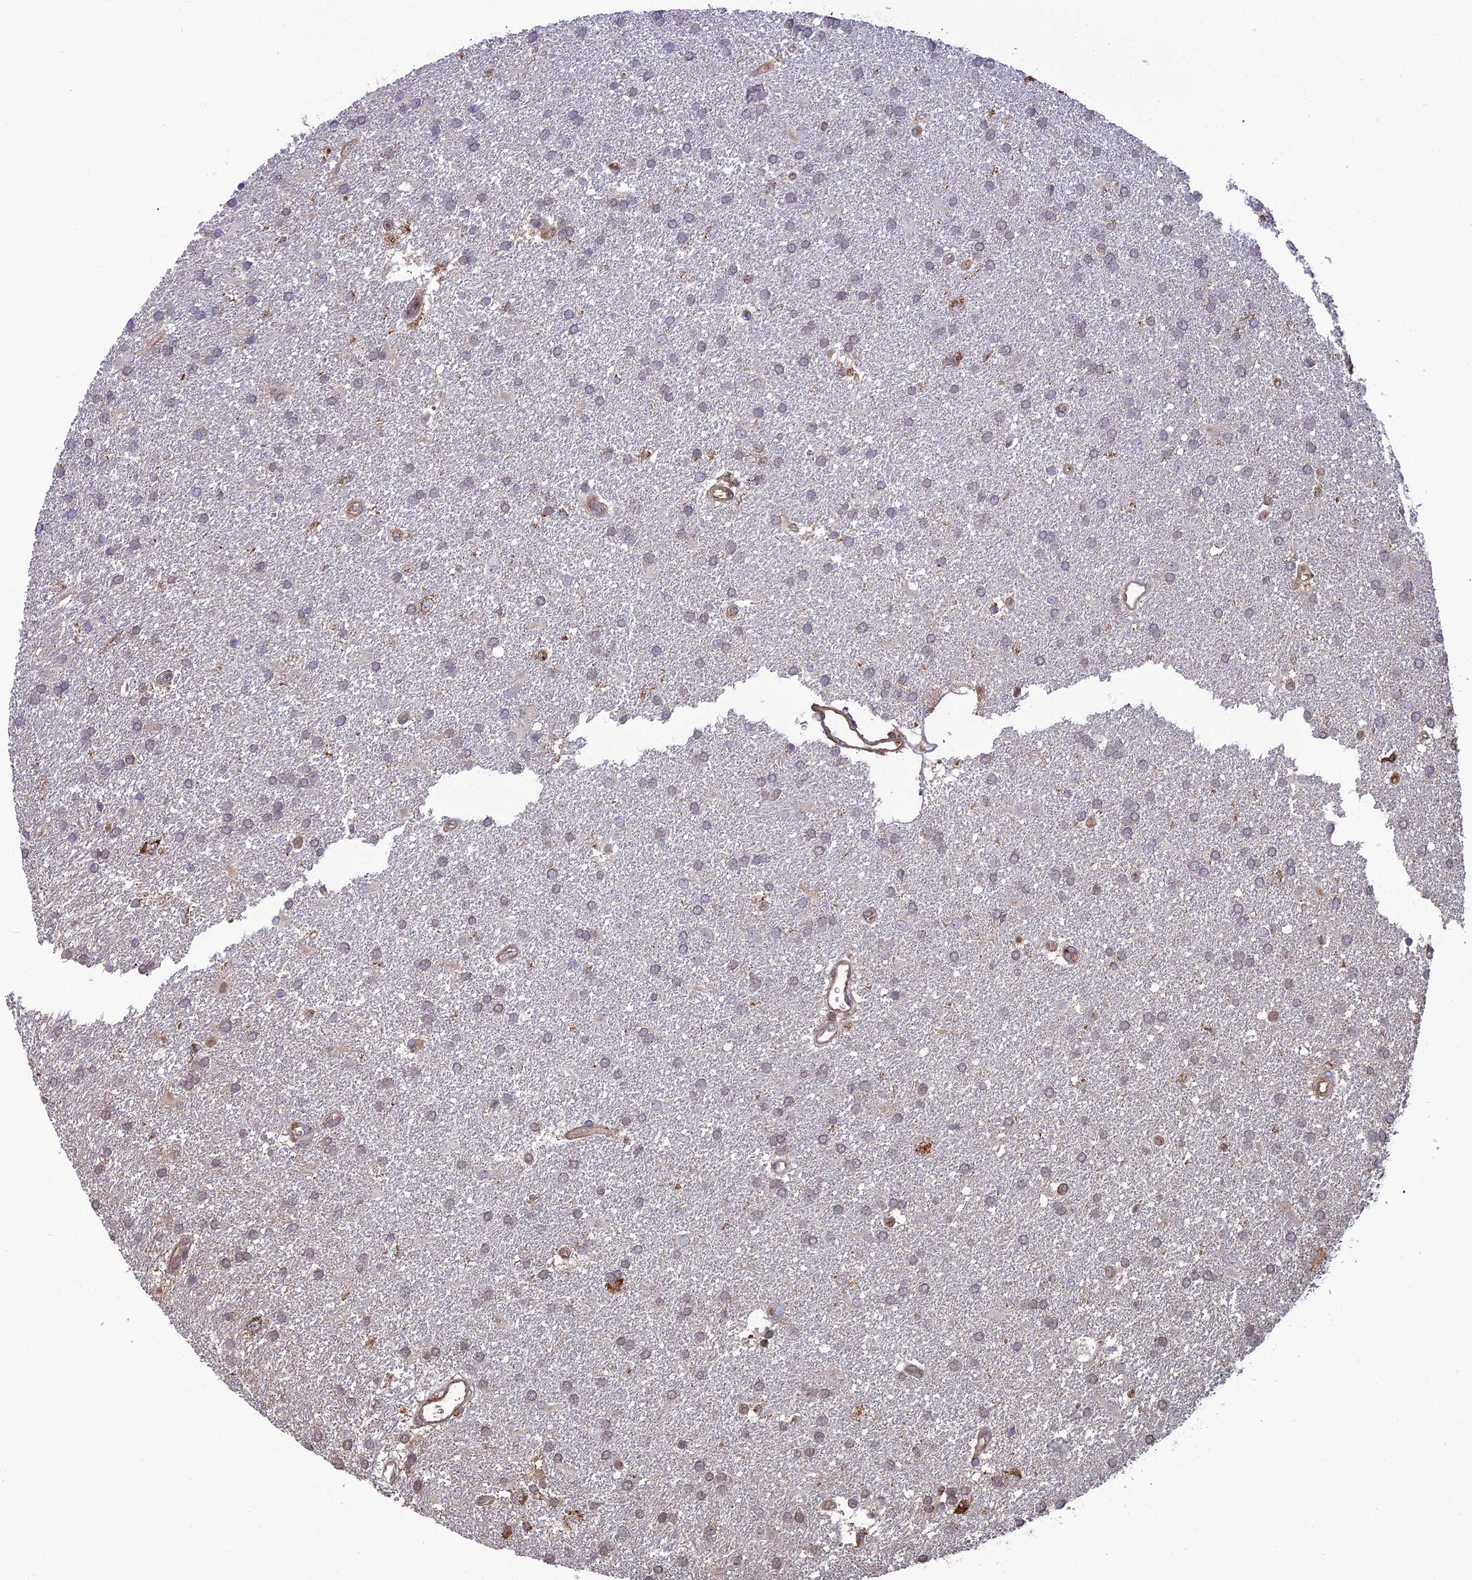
{"staining": {"intensity": "weak", "quantity": ">75%", "location": "cytoplasmic/membranous"}, "tissue": "glioma", "cell_type": "Tumor cells", "image_type": "cancer", "snomed": [{"axis": "morphology", "description": "Glioma, malignant, Low grade"}, {"axis": "topography", "description": "Brain"}], "caption": "Protein staining of malignant glioma (low-grade) tissue exhibits weak cytoplasmic/membranous positivity in about >75% of tumor cells.", "gene": "LNPEP", "patient": {"sex": "male", "age": 66}}